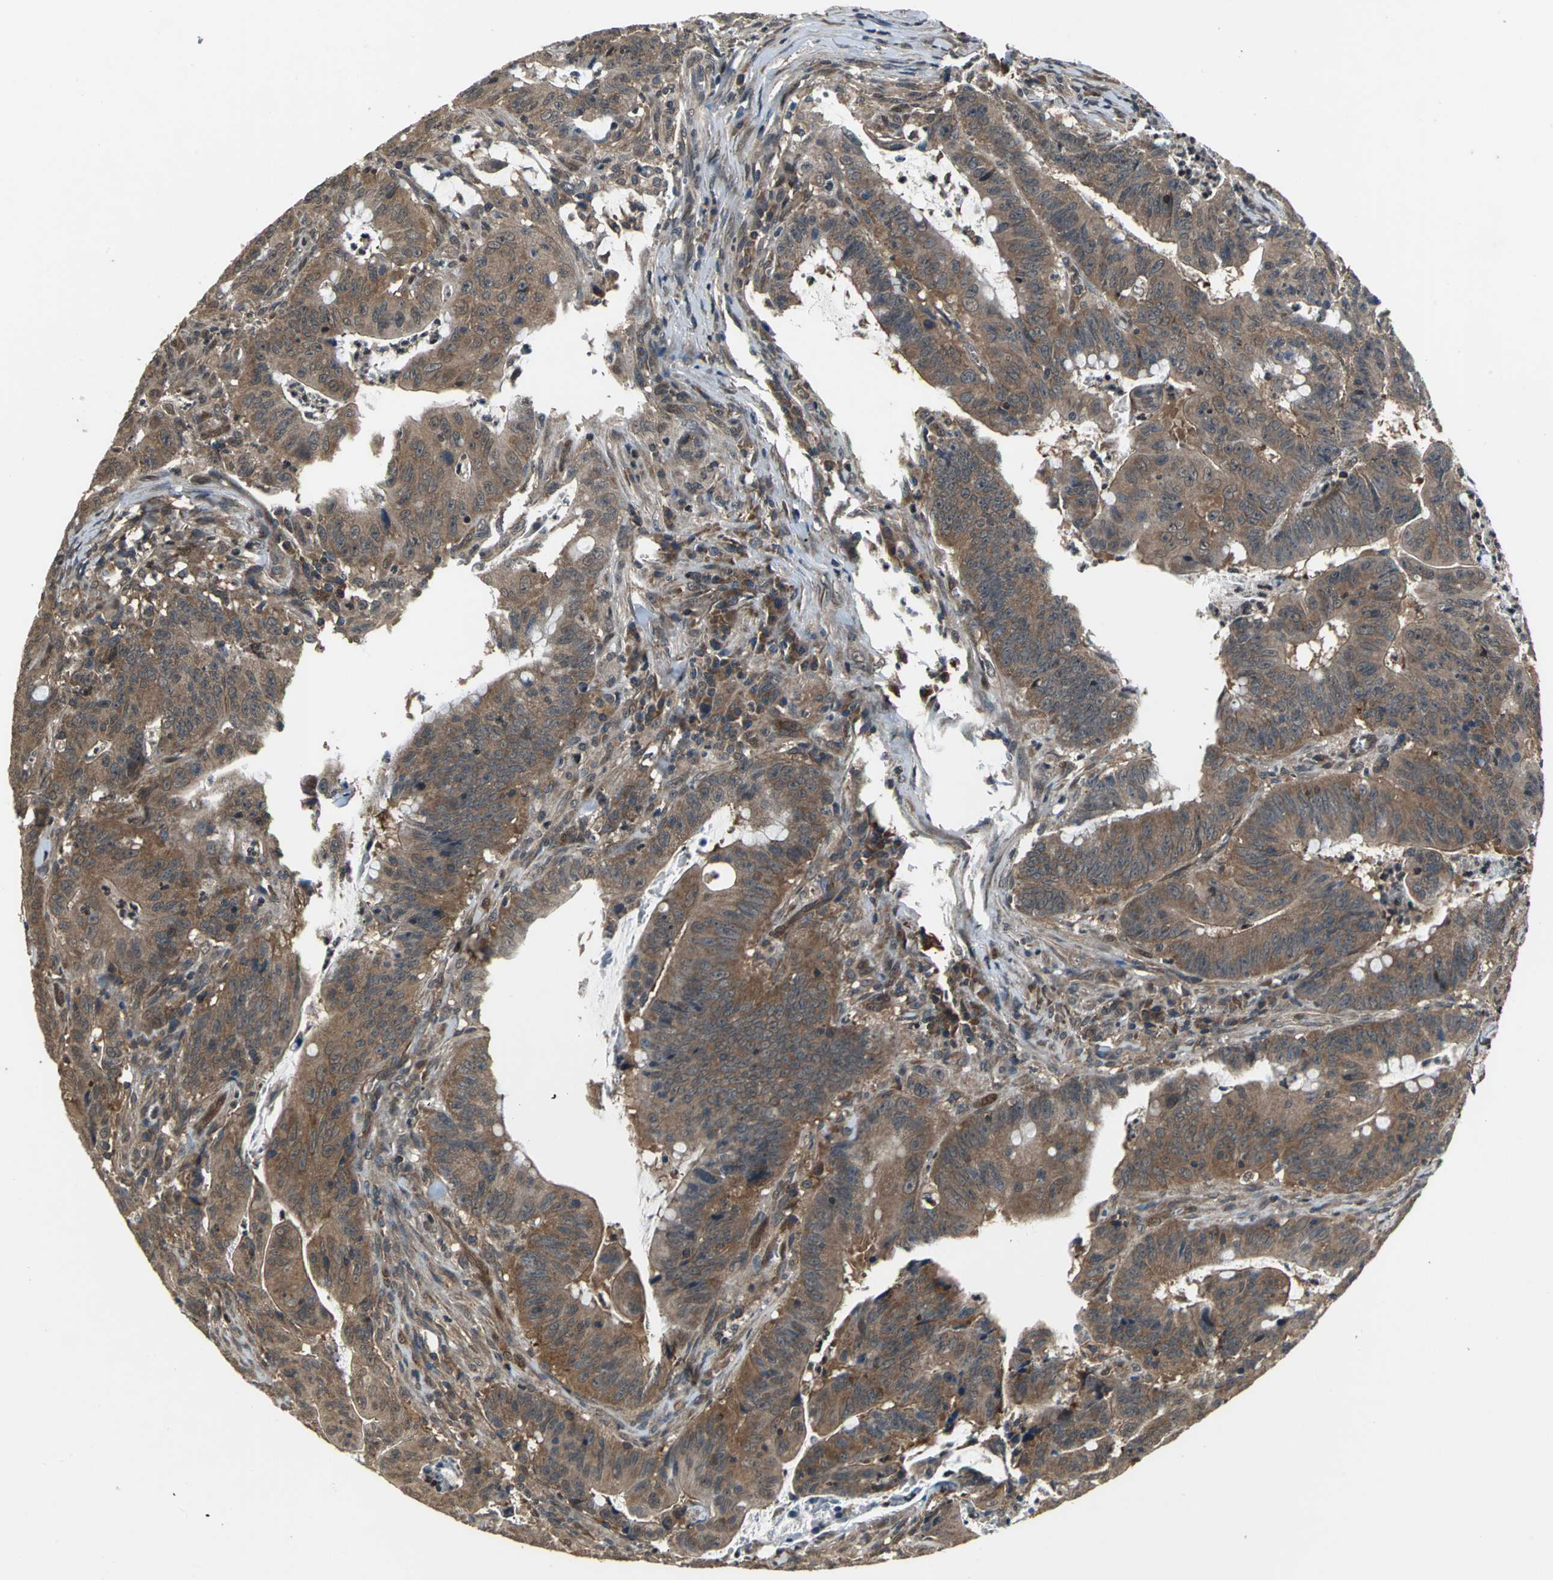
{"staining": {"intensity": "strong", "quantity": ">75%", "location": "cytoplasmic/membranous"}, "tissue": "colorectal cancer", "cell_type": "Tumor cells", "image_type": "cancer", "snomed": [{"axis": "morphology", "description": "Adenocarcinoma, NOS"}, {"axis": "topography", "description": "Colon"}], "caption": "Colorectal cancer was stained to show a protein in brown. There is high levels of strong cytoplasmic/membranous positivity in about >75% of tumor cells. (Brightfield microscopy of DAB IHC at high magnification).", "gene": "EIF2B2", "patient": {"sex": "male", "age": 45}}